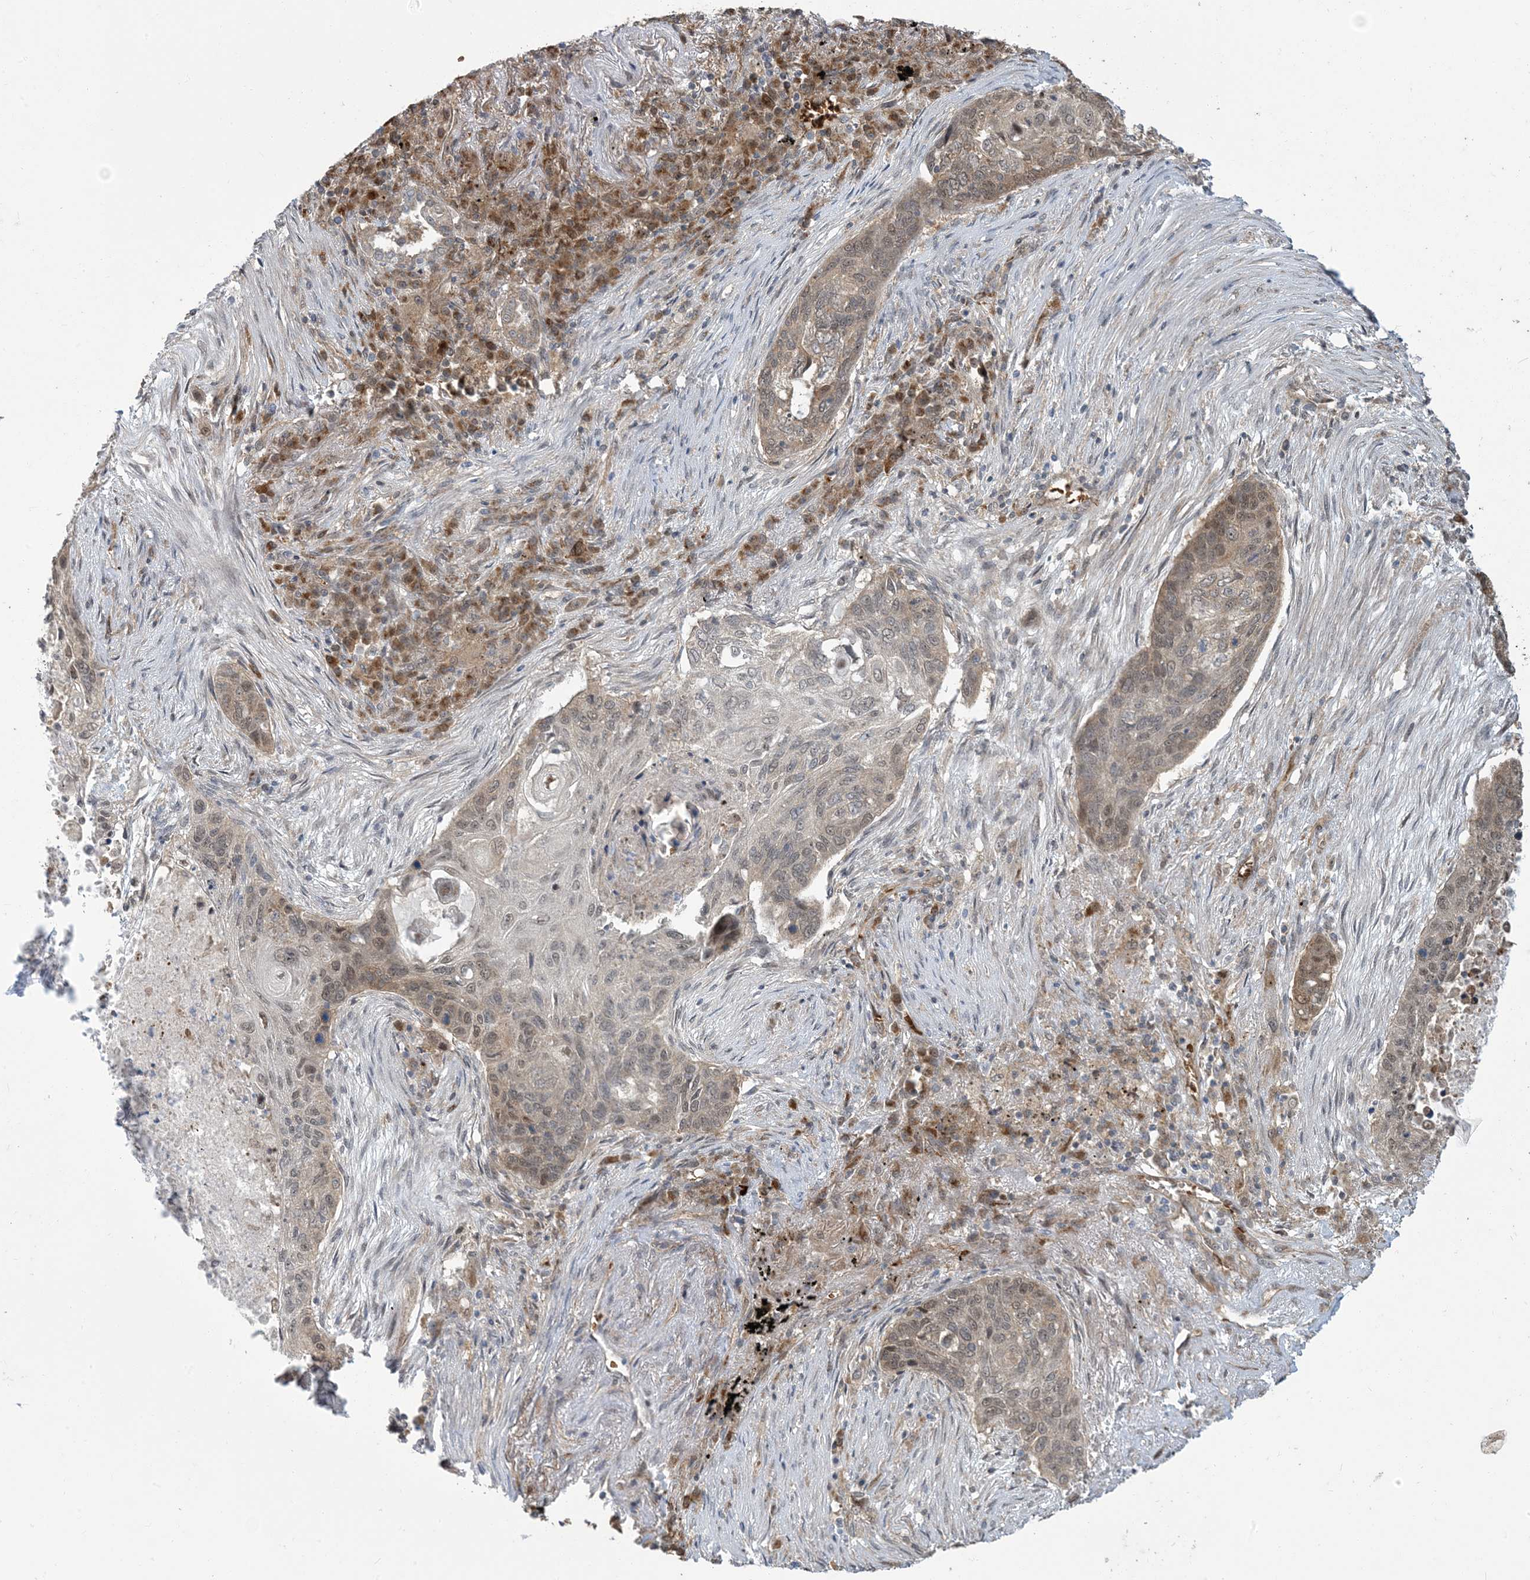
{"staining": {"intensity": "weak", "quantity": "25%-75%", "location": "cytoplasmic/membranous"}, "tissue": "lung cancer", "cell_type": "Tumor cells", "image_type": "cancer", "snomed": [{"axis": "morphology", "description": "Squamous cell carcinoma, NOS"}, {"axis": "topography", "description": "Lung"}], "caption": "An immunohistochemistry (IHC) image of tumor tissue is shown. Protein staining in brown shows weak cytoplasmic/membranous positivity in lung cancer (squamous cell carcinoma) within tumor cells.", "gene": "ERI2", "patient": {"sex": "female", "age": 63}}